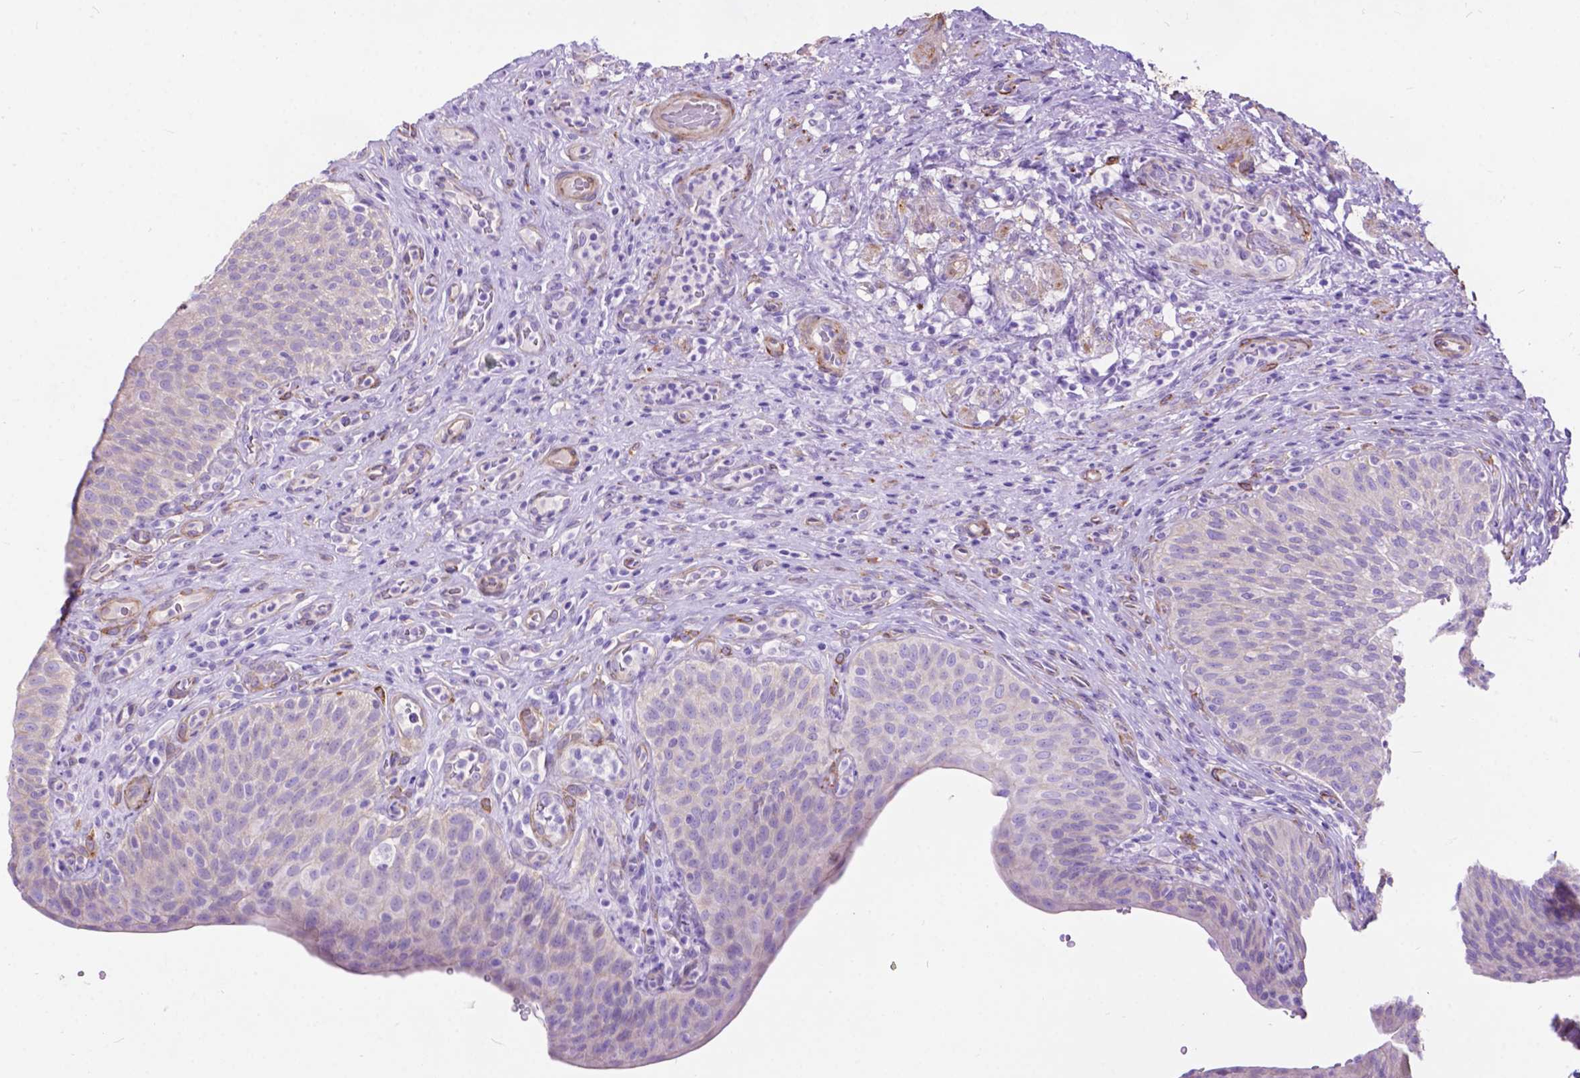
{"staining": {"intensity": "negative", "quantity": "none", "location": "none"}, "tissue": "urinary bladder", "cell_type": "Urothelial cells", "image_type": "normal", "snomed": [{"axis": "morphology", "description": "Normal tissue, NOS"}, {"axis": "topography", "description": "Urinary bladder"}, {"axis": "topography", "description": "Peripheral nerve tissue"}], "caption": "Urinary bladder stained for a protein using IHC demonstrates no expression urothelial cells.", "gene": "PCDHA12", "patient": {"sex": "male", "age": 66}}